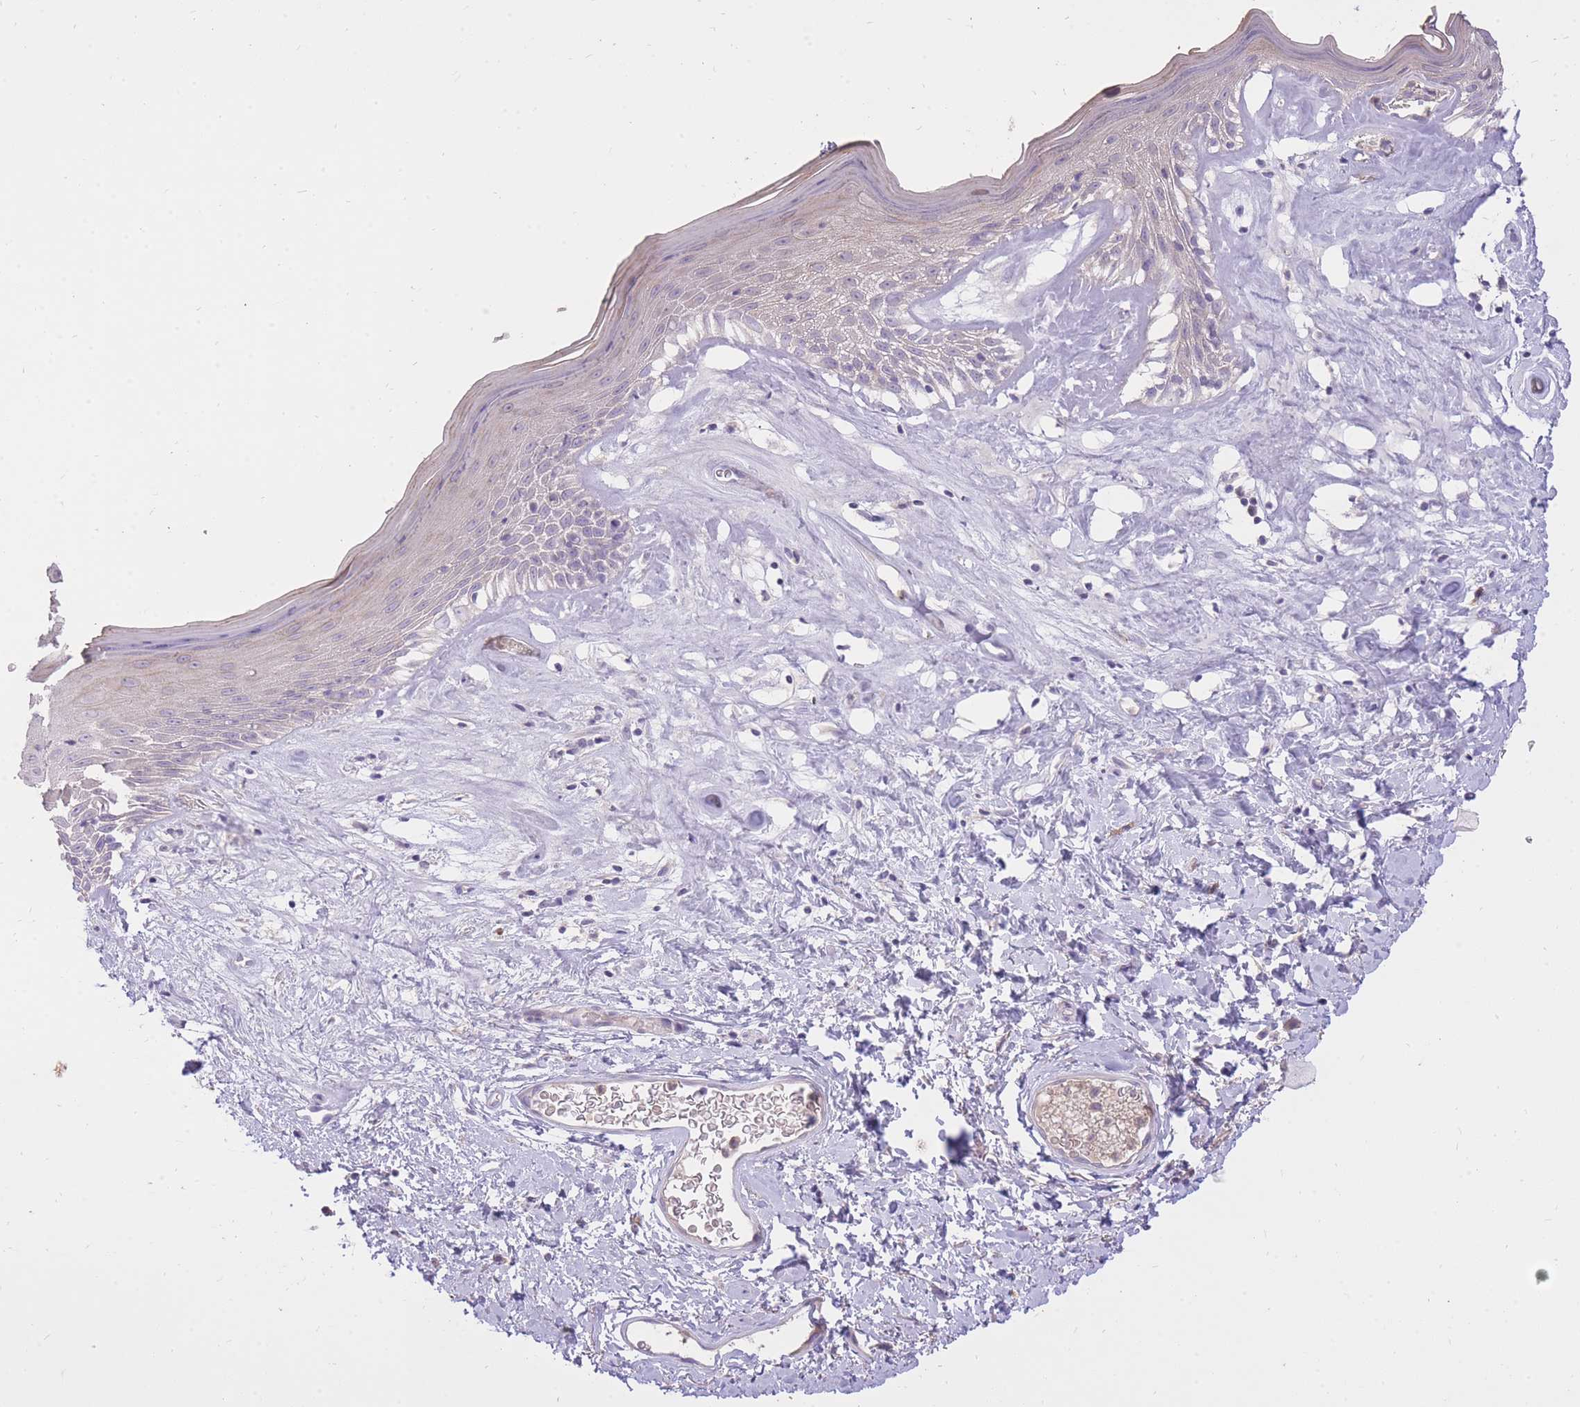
{"staining": {"intensity": "weak", "quantity": "<25%", "location": "cytoplasmic/membranous"}, "tissue": "skin", "cell_type": "Epidermal cells", "image_type": "normal", "snomed": [{"axis": "morphology", "description": "Normal tissue, NOS"}, {"axis": "morphology", "description": "Inflammation, NOS"}, {"axis": "topography", "description": "Vulva"}], "caption": "The photomicrograph demonstrates no staining of epidermal cells in normal skin.", "gene": "FRG2B", "patient": {"sex": "female", "age": 86}}